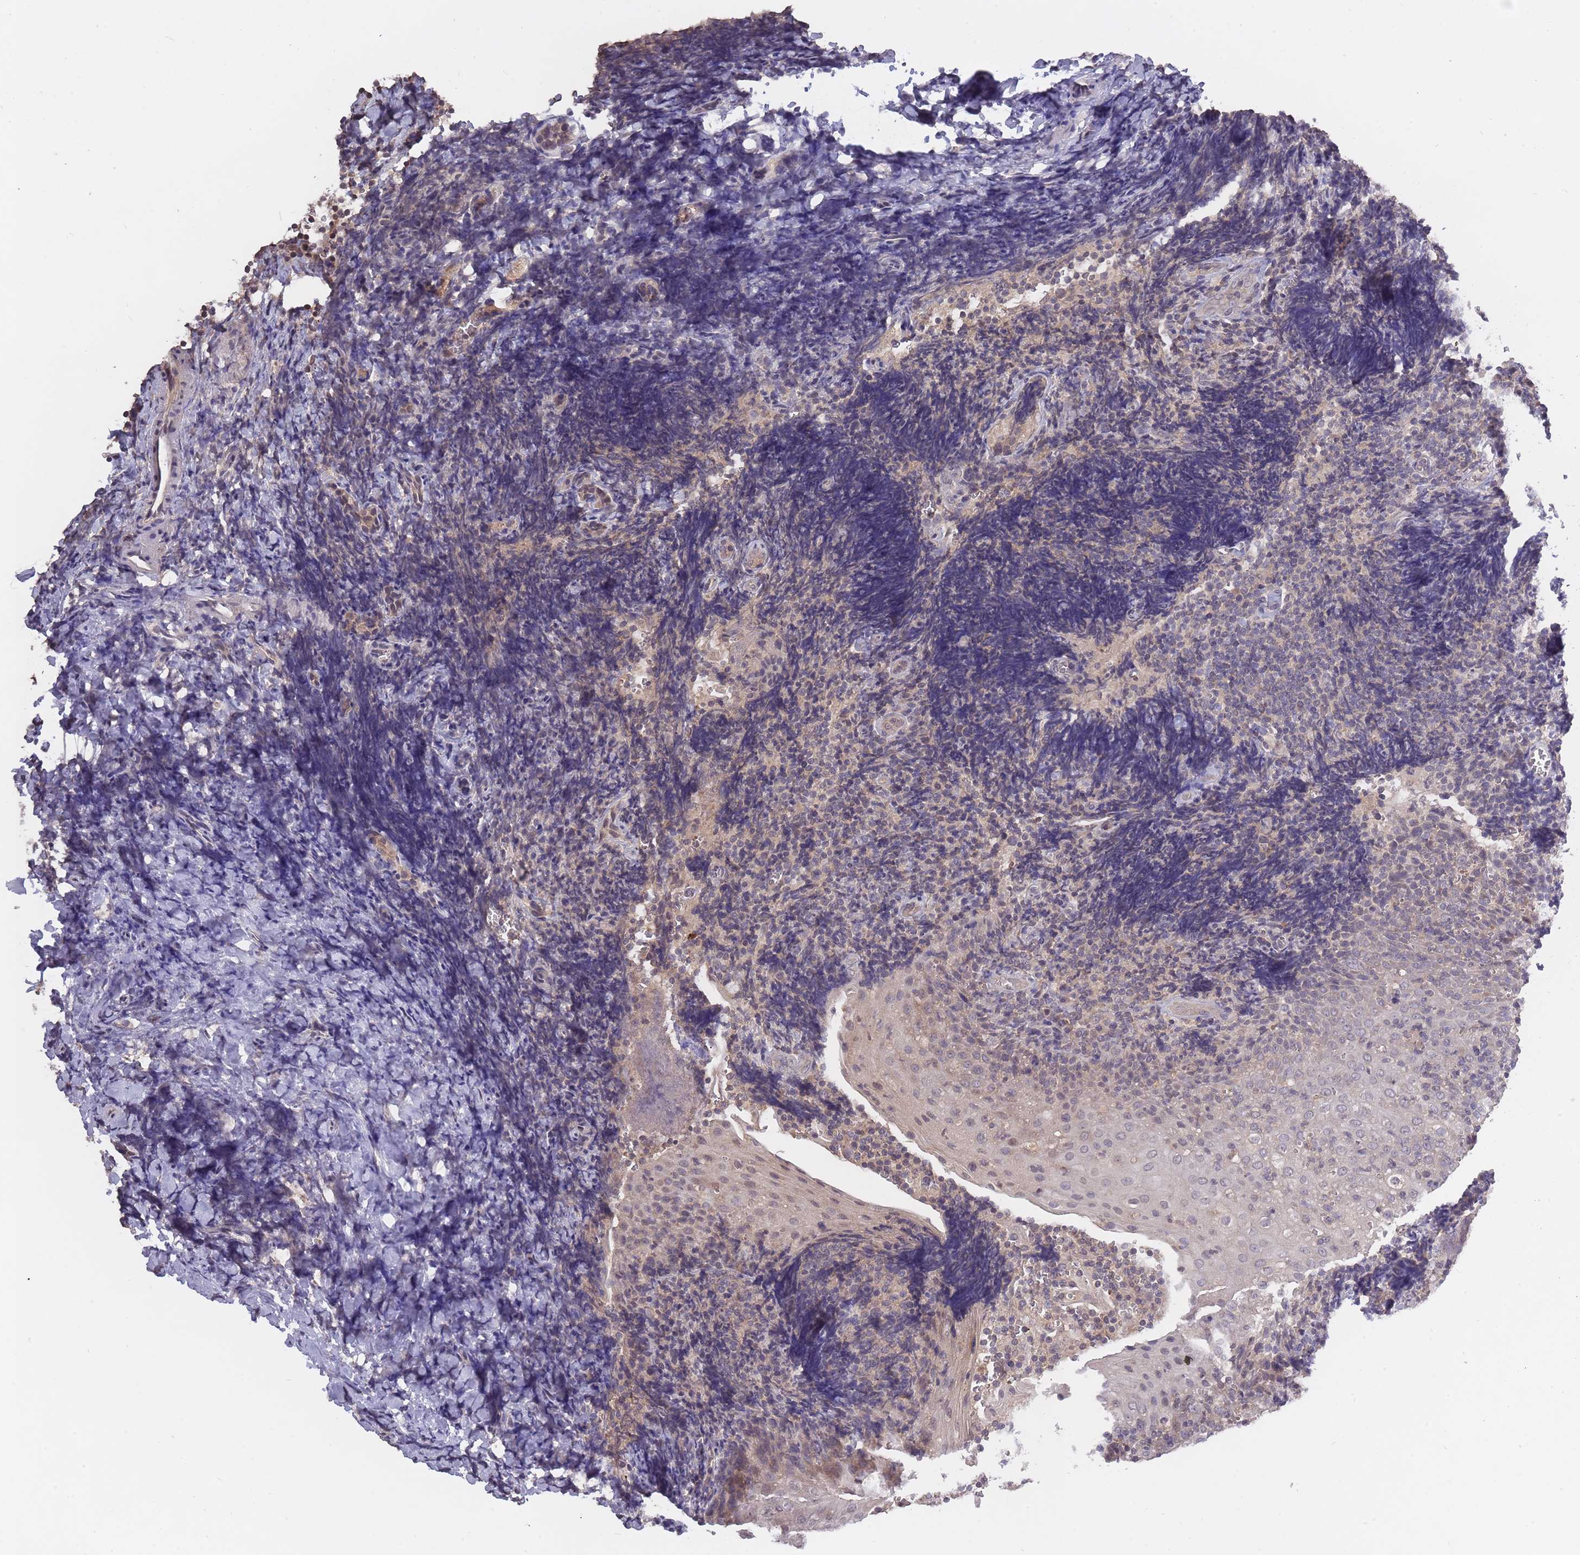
{"staining": {"intensity": "negative", "quantity": "none", "location": "none"}, "tissue": "tonsil", "cell_type": "Germinal center cells", "image_type": "normal", "snomed": [{"axis": "morphology", "description": "Normal tissue, NOS"}, {"axis": "topography", "description": "Tonsil"}], "caption": "A histopathology image of tonsil stained for a protein exhibits no brown staining in germinal center cells.", "gene": "ADCYAP1R1", "patient": {"sex": "male", "age": 27}}